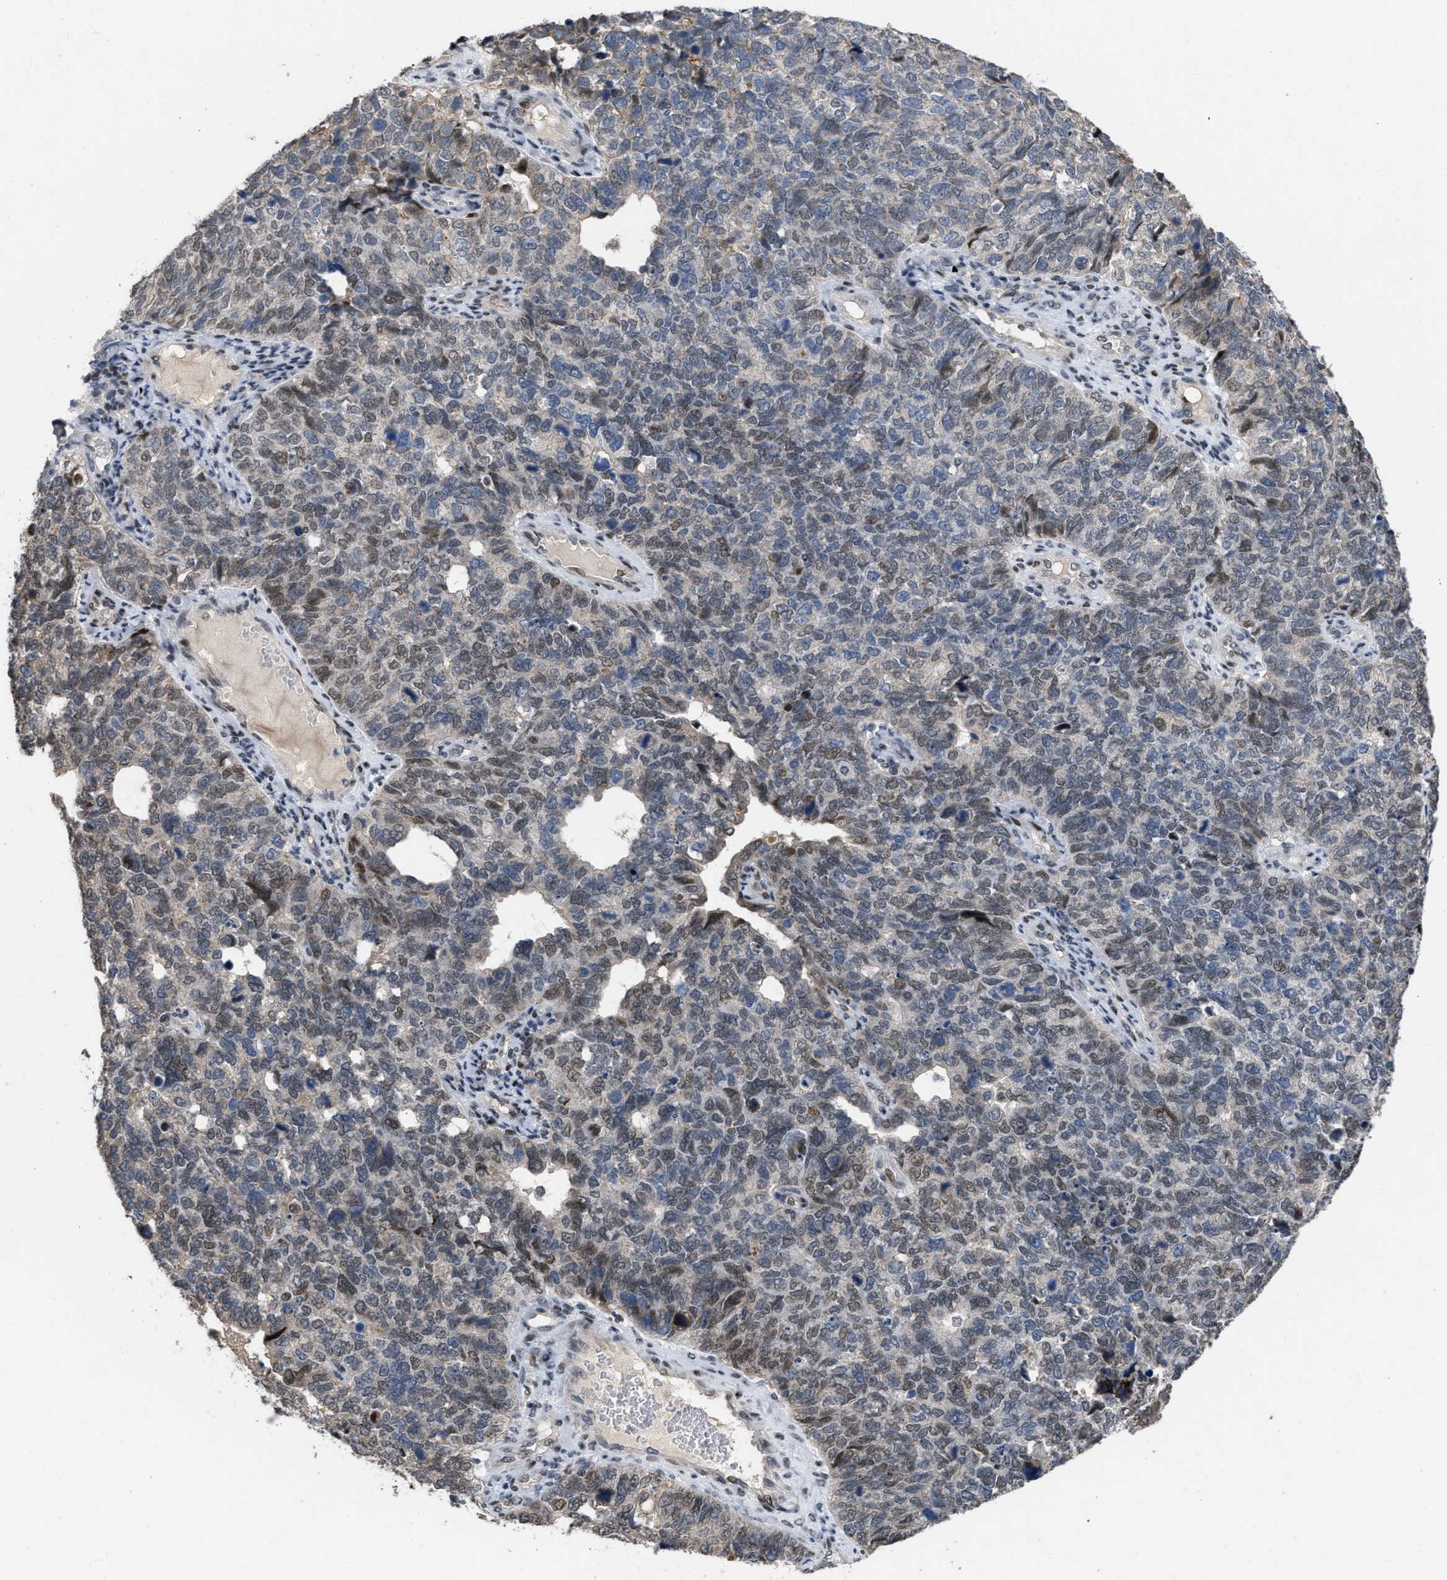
{"staining": {"intensity": "weak", "quantity": "25%-75%", "location": "nuclear"}, "tissue": "cervical cancer", "cell_type": "Tumor cells", "image_type": "cancer", "snomed": [{"axis": "morphology", "description": "Squamous cell carcinoma, NOS"}, {"axis": "topography", "description": "Cervix"}], "caption": "This is a photomicrograph of immunohistochemistry staining of cervical cancer (squamous cell carcinoma), which shows weak positivity in the nuclear of tumor cells.", "gene": "SETDB1", "patient": {"sex": "female", "age": 63}}